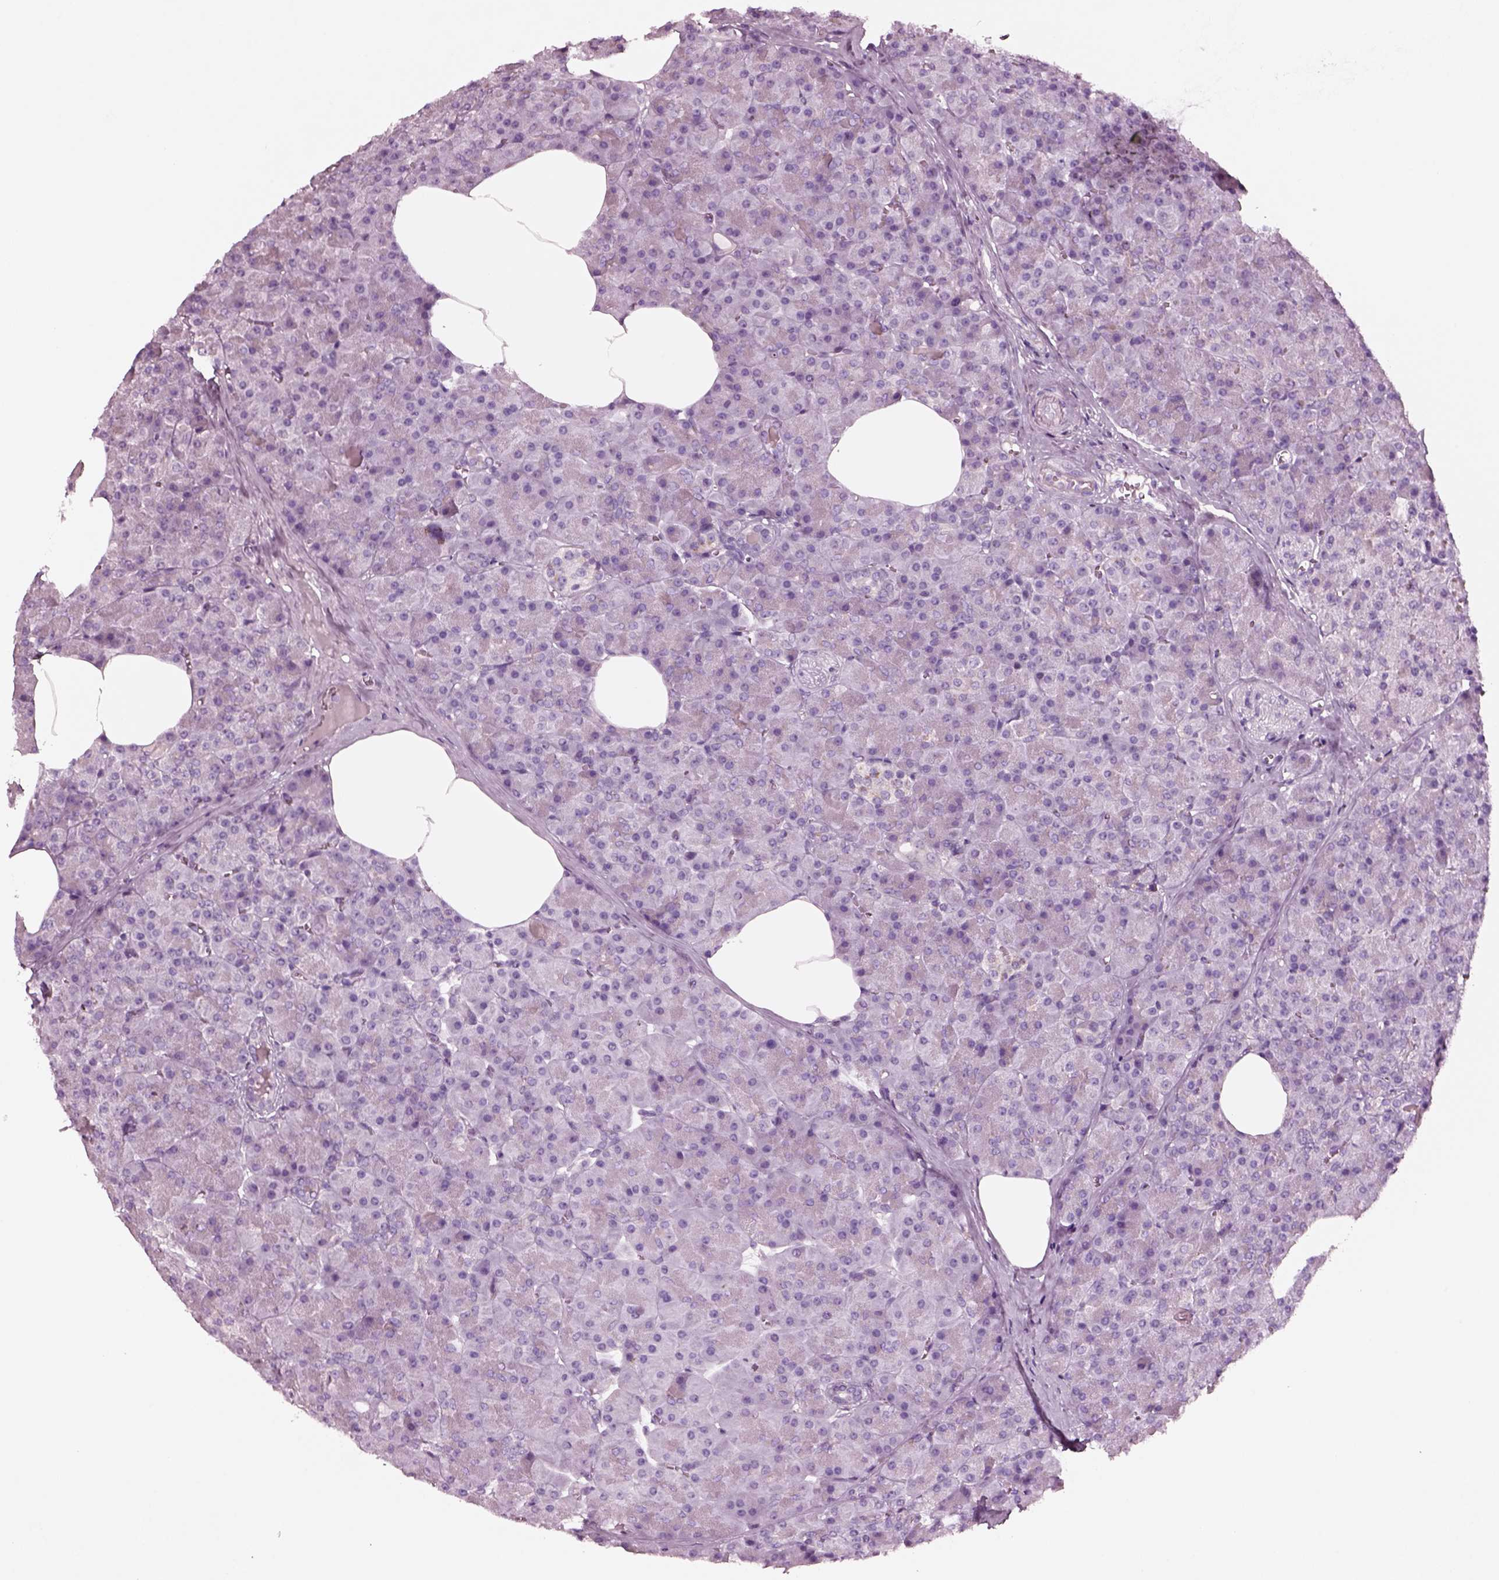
{"staining": {"intensity": "negative", "quantity": "none", "location": "none"}, "tissue": "pancreas", "cell_type": "Exocrine glandular cells", "image_type": "normal", "snomed": [{"axis": "morphology", "description": "Normal tissue, NOS"}, {"axis": "topography", "description": "Pancreas"}], "caption": "Exocrine glandular cells show no significant positivity in benign pancreas. The staining is performed using DAB (3,3'-diaminobenzidine) brown chromogen with nuclei counter-stained in using hematoxylin.", "gene": "NMRK2", "patient": {"sex": "female", "age": 45}}